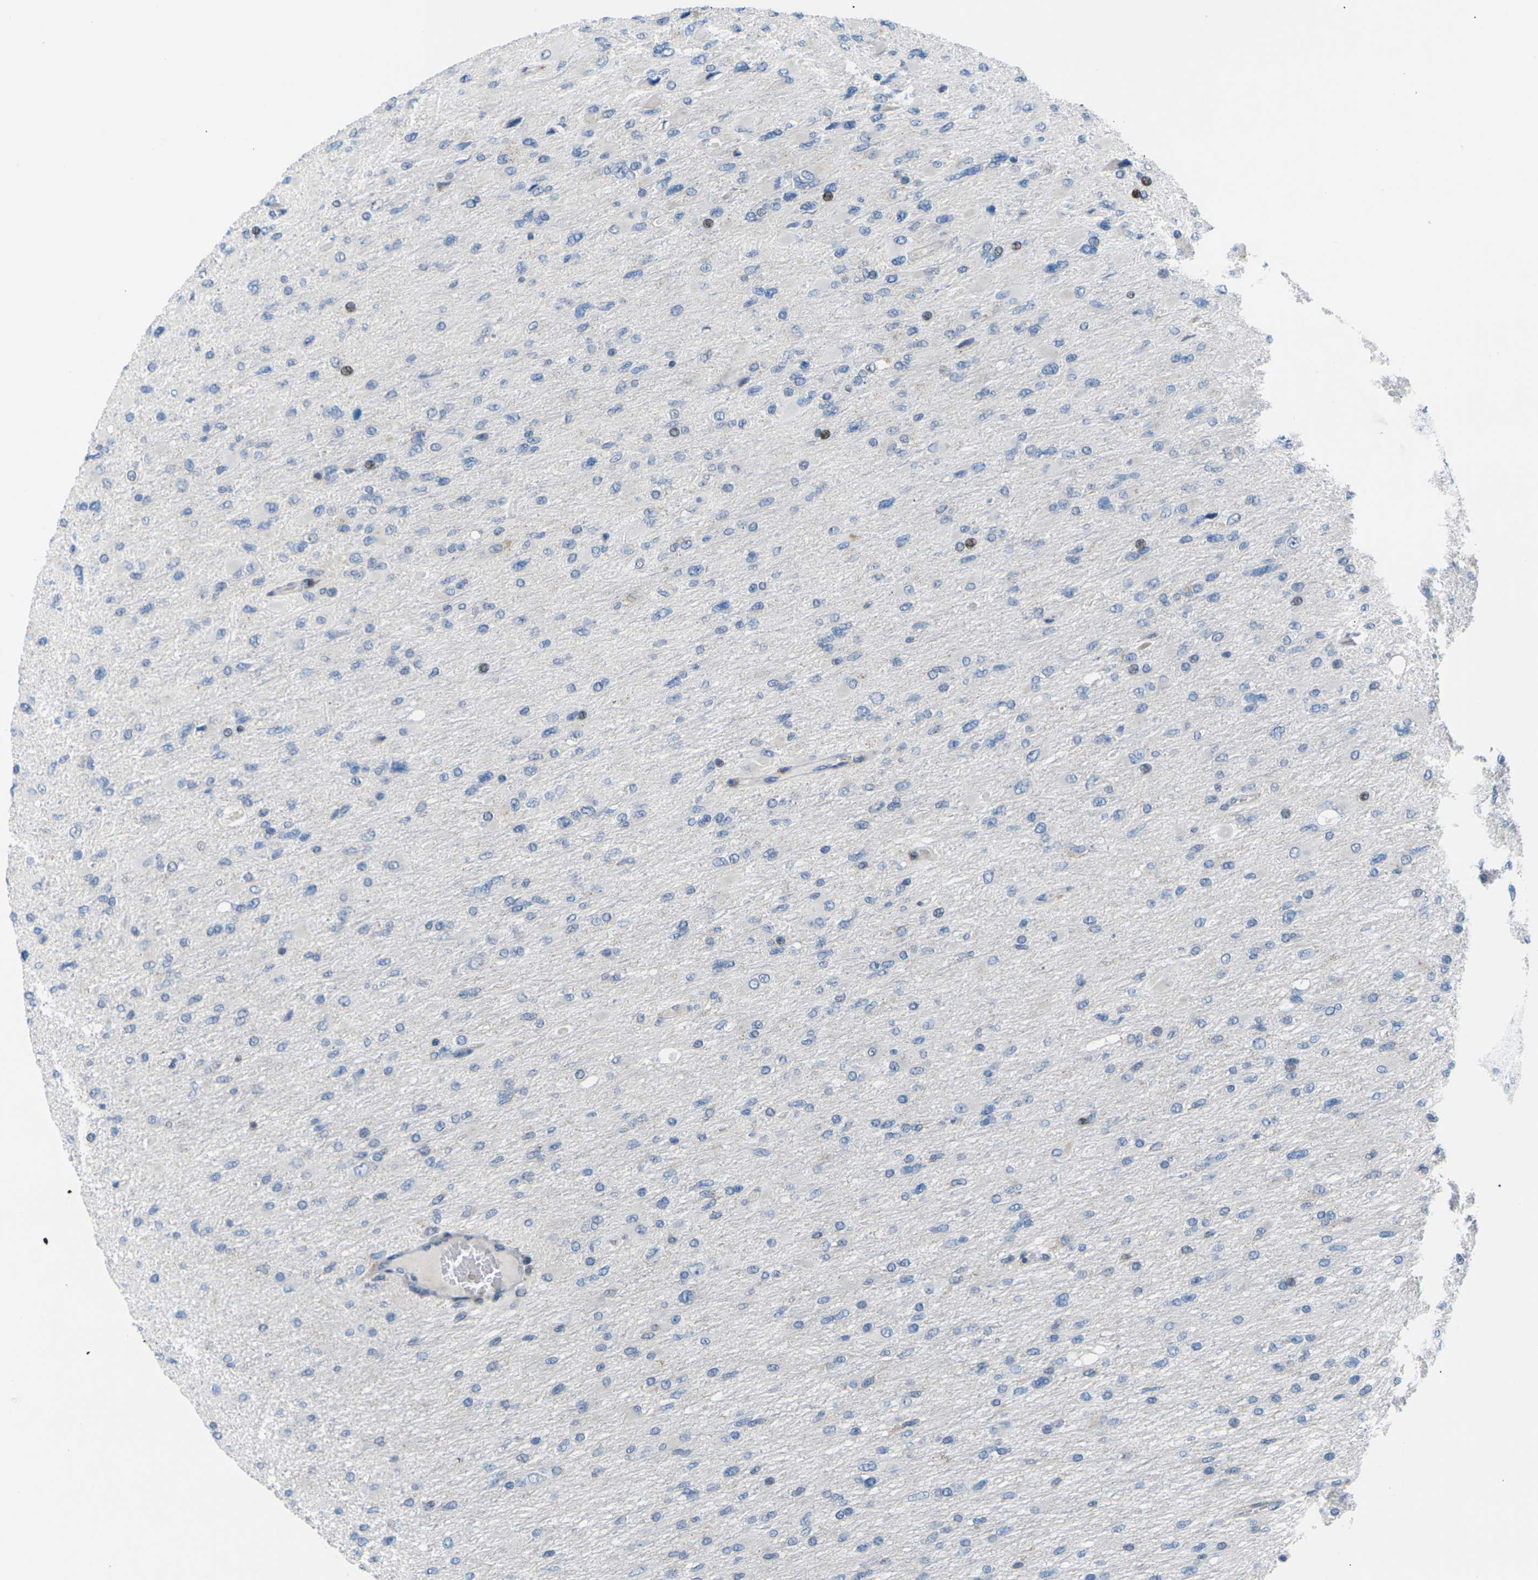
{"staining": {"intensity": "moderate", "quantity": "<25%", "location": "nuclear"}, "tissue": "glioma", "cell_type": "Tumor cells", "image_type": "cancer", "snomed": [{"axis": "morphology", "description": "Glioma, malignant, High grade"}, {"axis": "topography", "description": "Cerebral cortex"}], "caption": "About <25% of tumor cells in human high-grade glioma (malignant) show moderate nuclear protein staining as visualized by brown immunohistochemical staining.", "gene": "RPS6KA3", "patient": {"sex": "female", "age": 36}}